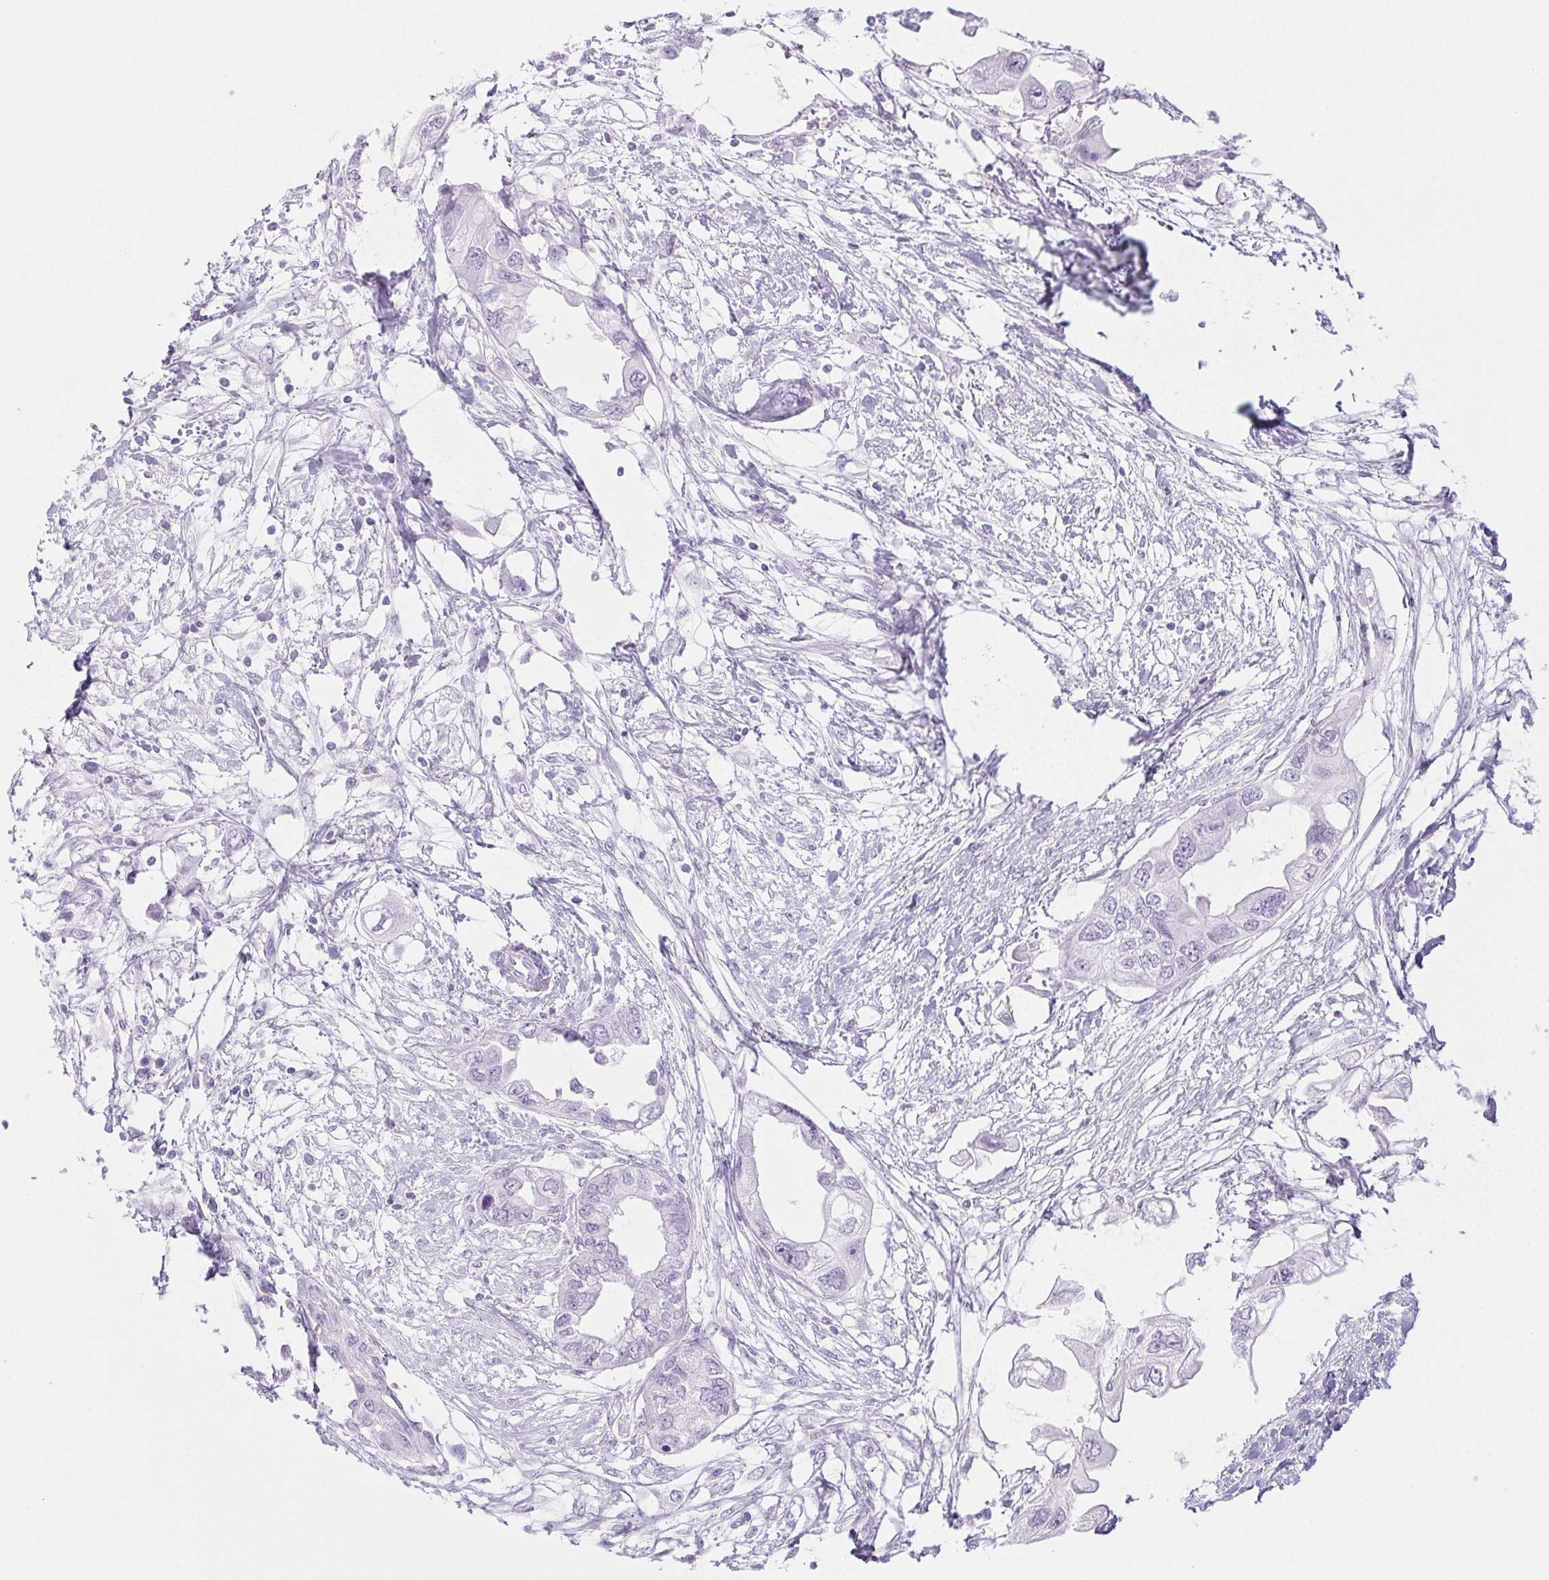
{"staining": {"intensity": "negative", "quantity": "none", "location": "none"}, "tissue": "endometrial cancer", "cell_type": "Tumor cells", "image_type": "cancer", "snomed": [{"axis": "morphology", "description": "Adenocarcinoma, NOS"}, {"axis": "morphology", "description": "Adenocarcinoma, metastatic, NOS"}, {"axis": "topography", "description": "Adipose tissue"}, {"axis": "topography", "description": "Endometrium"}], "caption": "The histopathology image demonstrates no significant positivity in tumor cells of endometrial metastatic adenocarcinoma.", "gene": "PI3", "patient": {"sex": "female", "age": 67}}